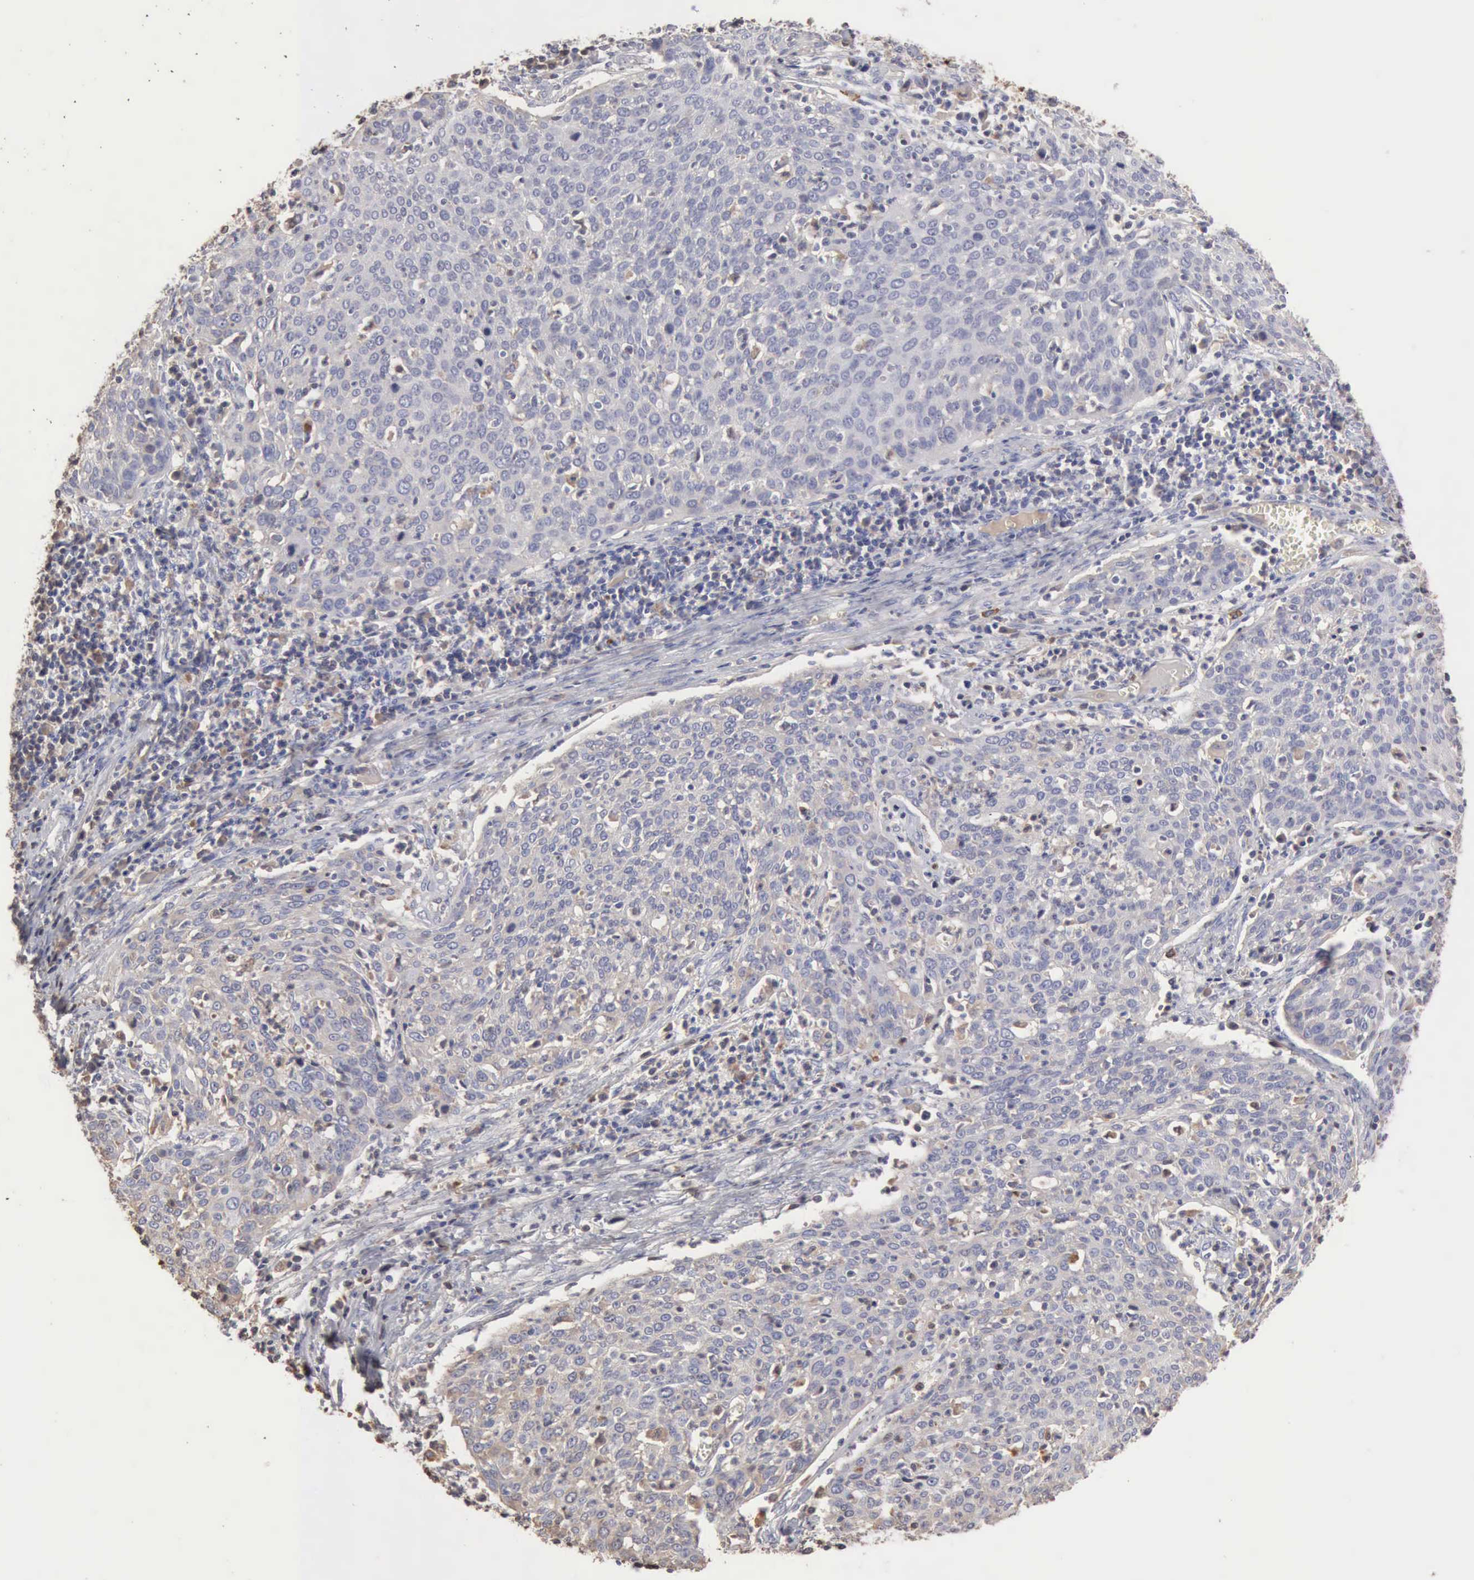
{"staining": {"intensity": "negative", "quantity": "none", "location": "none"}, "tissue": "cervical cancer", "cell_type": "Tumor cells", "image_type": "cancer", "snomed": [{"axis": "morphology", "description": "Squamous cell carcinoma, NOS"}, {"axis": "topography", "description": "Cervix"}], "caption": "High power microscopy image of an immunohistochemistry micrograph of cervical squamous cell carcinoma, revealing no significant positivity in tumor cells.", "gene": "SERPINA1", "patient": {"sex": "female", "age": 38}}